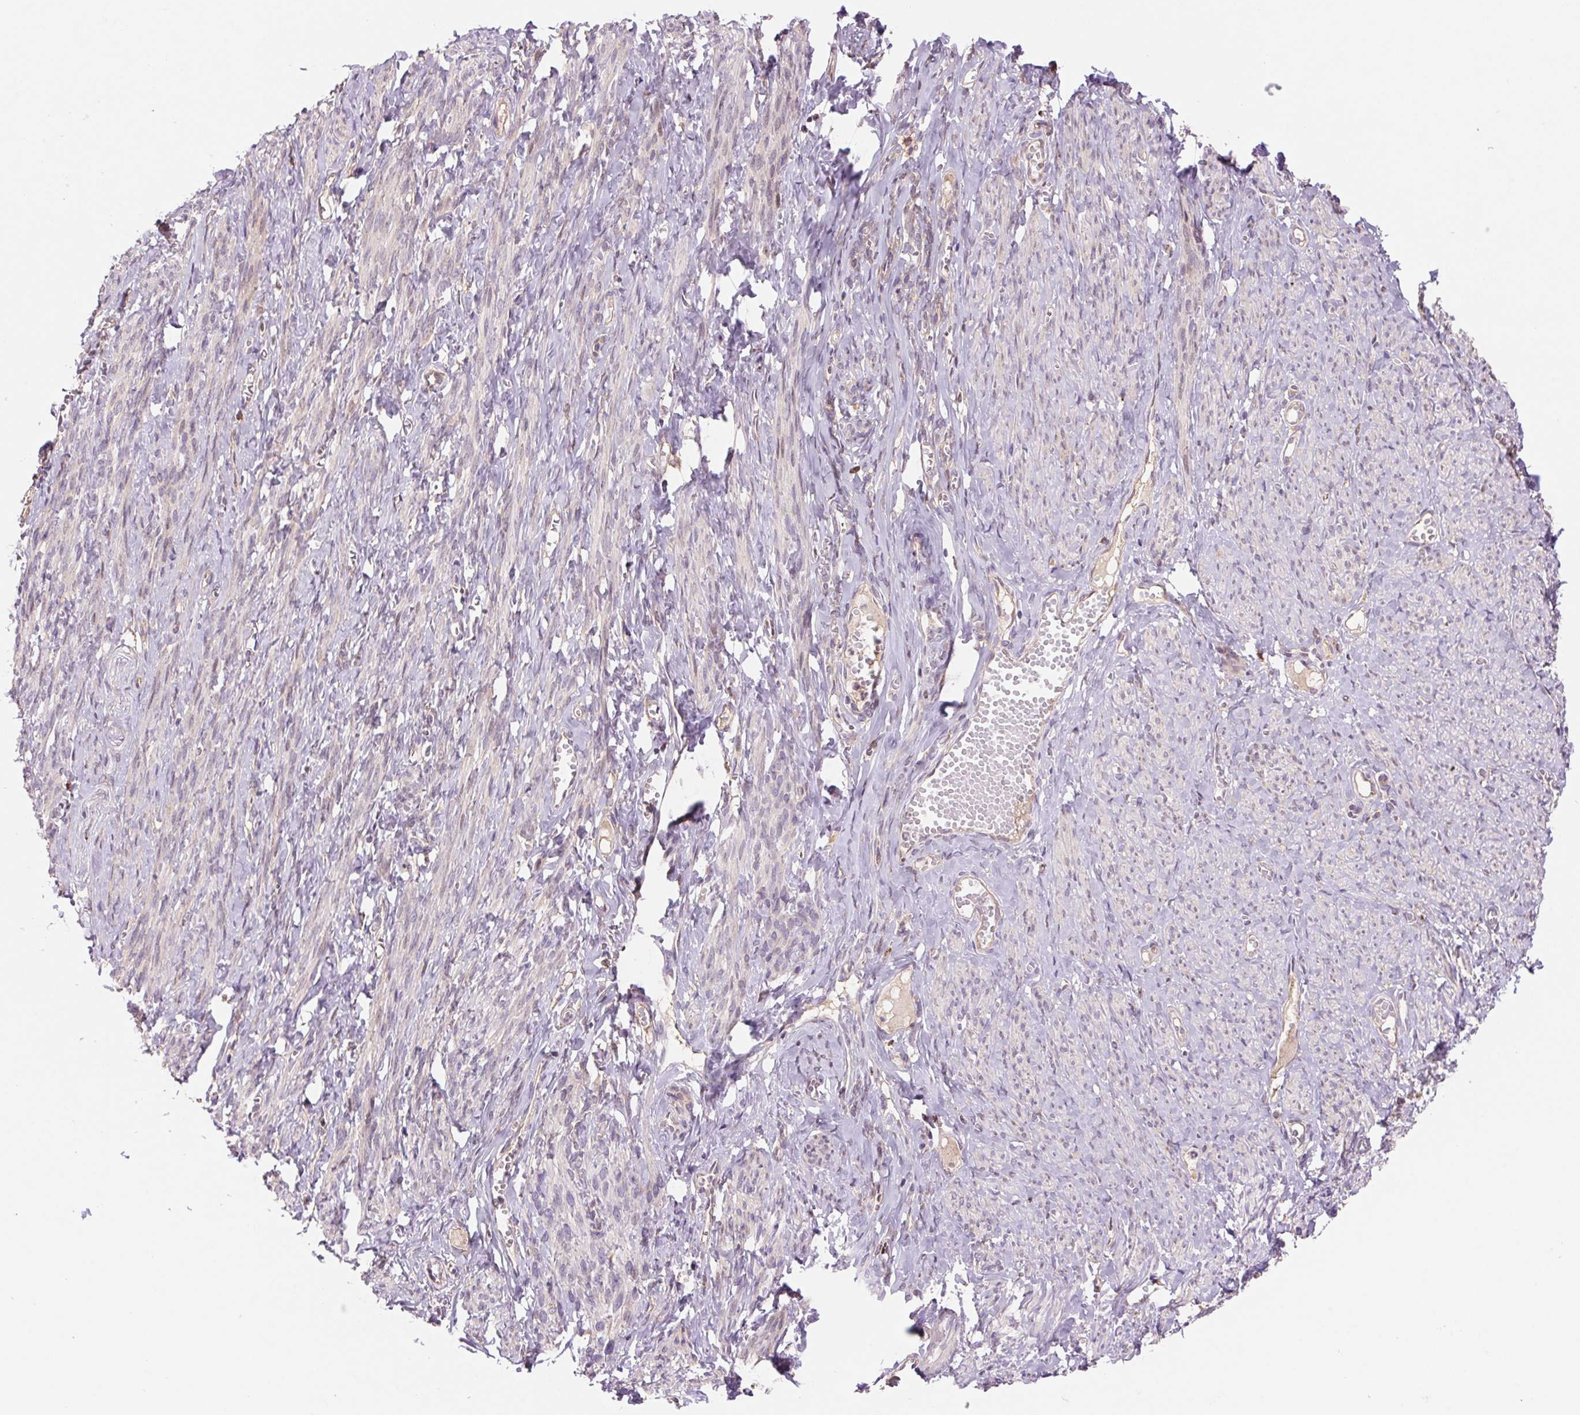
{"staining": {"intensity": "weak", "quantity": "25%-75%", "location": "cytoplasmic/membranous,nuclear"}, "tissue": "smooth muscle", "cell_type": "Smooth muscle cells", "image_type": "normal", "snomed": [{"axis": "morphology", "description": "Normal tissue, NOS"}, {"axis": "topography", "description": "Smooth muscle"}], "caption": "Smooth muscle cells demonstrate low levels of weak cytoplasmic/membranous,nuclear expression in about 25%-75% of cells in unremarkable human smooth muscle.", "gene": "KLHL20", "patient": {"sex": "female", "age": 65}}